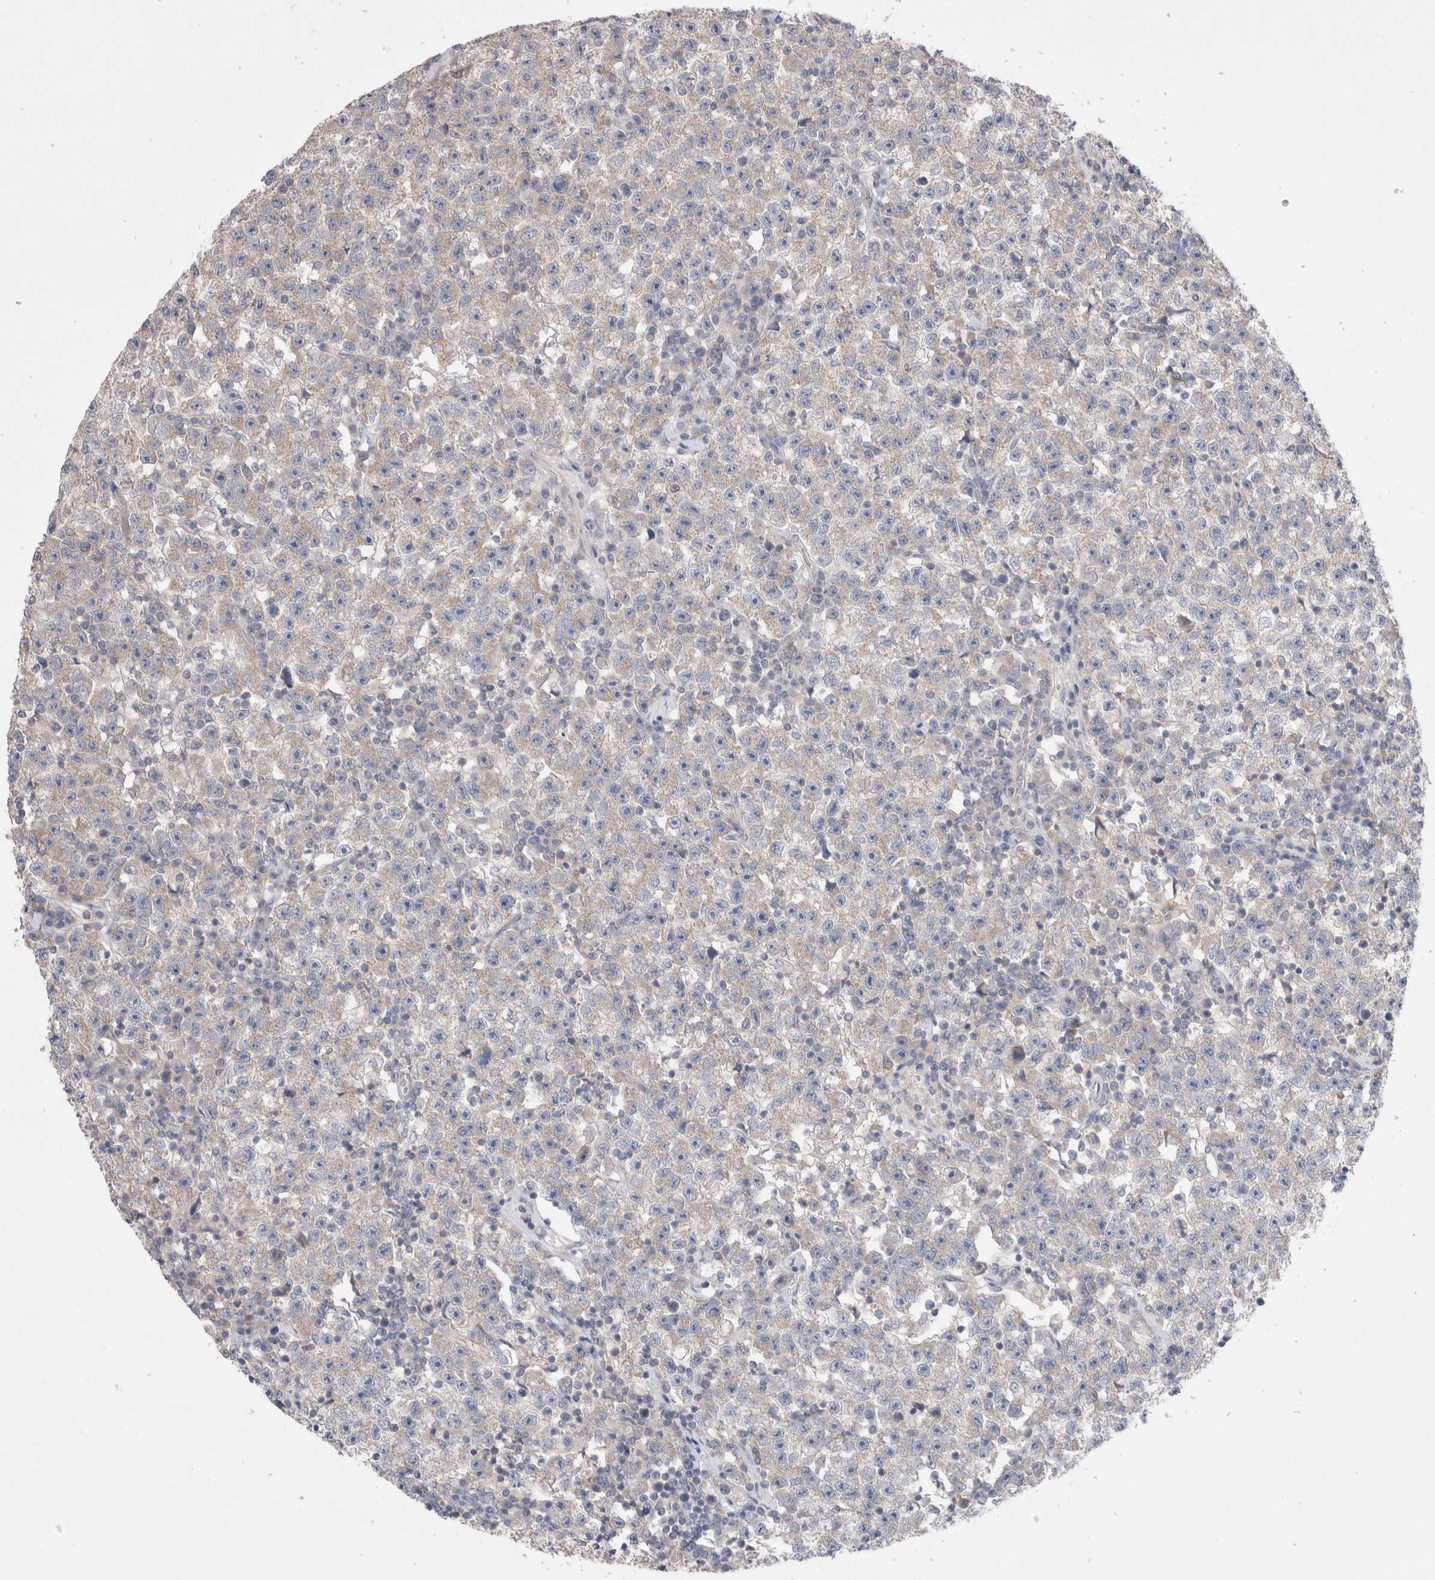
{"staining": {"intensity": "negative", "quantity": "none", "location": "none"}, "tissue": "testis cancer", "cell_type": "Tumor cells", "image_type": "cancer", "snomed": [{"axis": "morphology", "description": "Seminoma, NOS"}, {"axis": "topography", "description": "Testis"}], "caption": "Immunohistochemistry (IHC) image of neoplastic tissue: human testis cancer (seminoma) stained with DAB displays no significant protein staining in tumor cells.", "gene": "IFT74", "patient": {"sex": "male", "age": 22}}